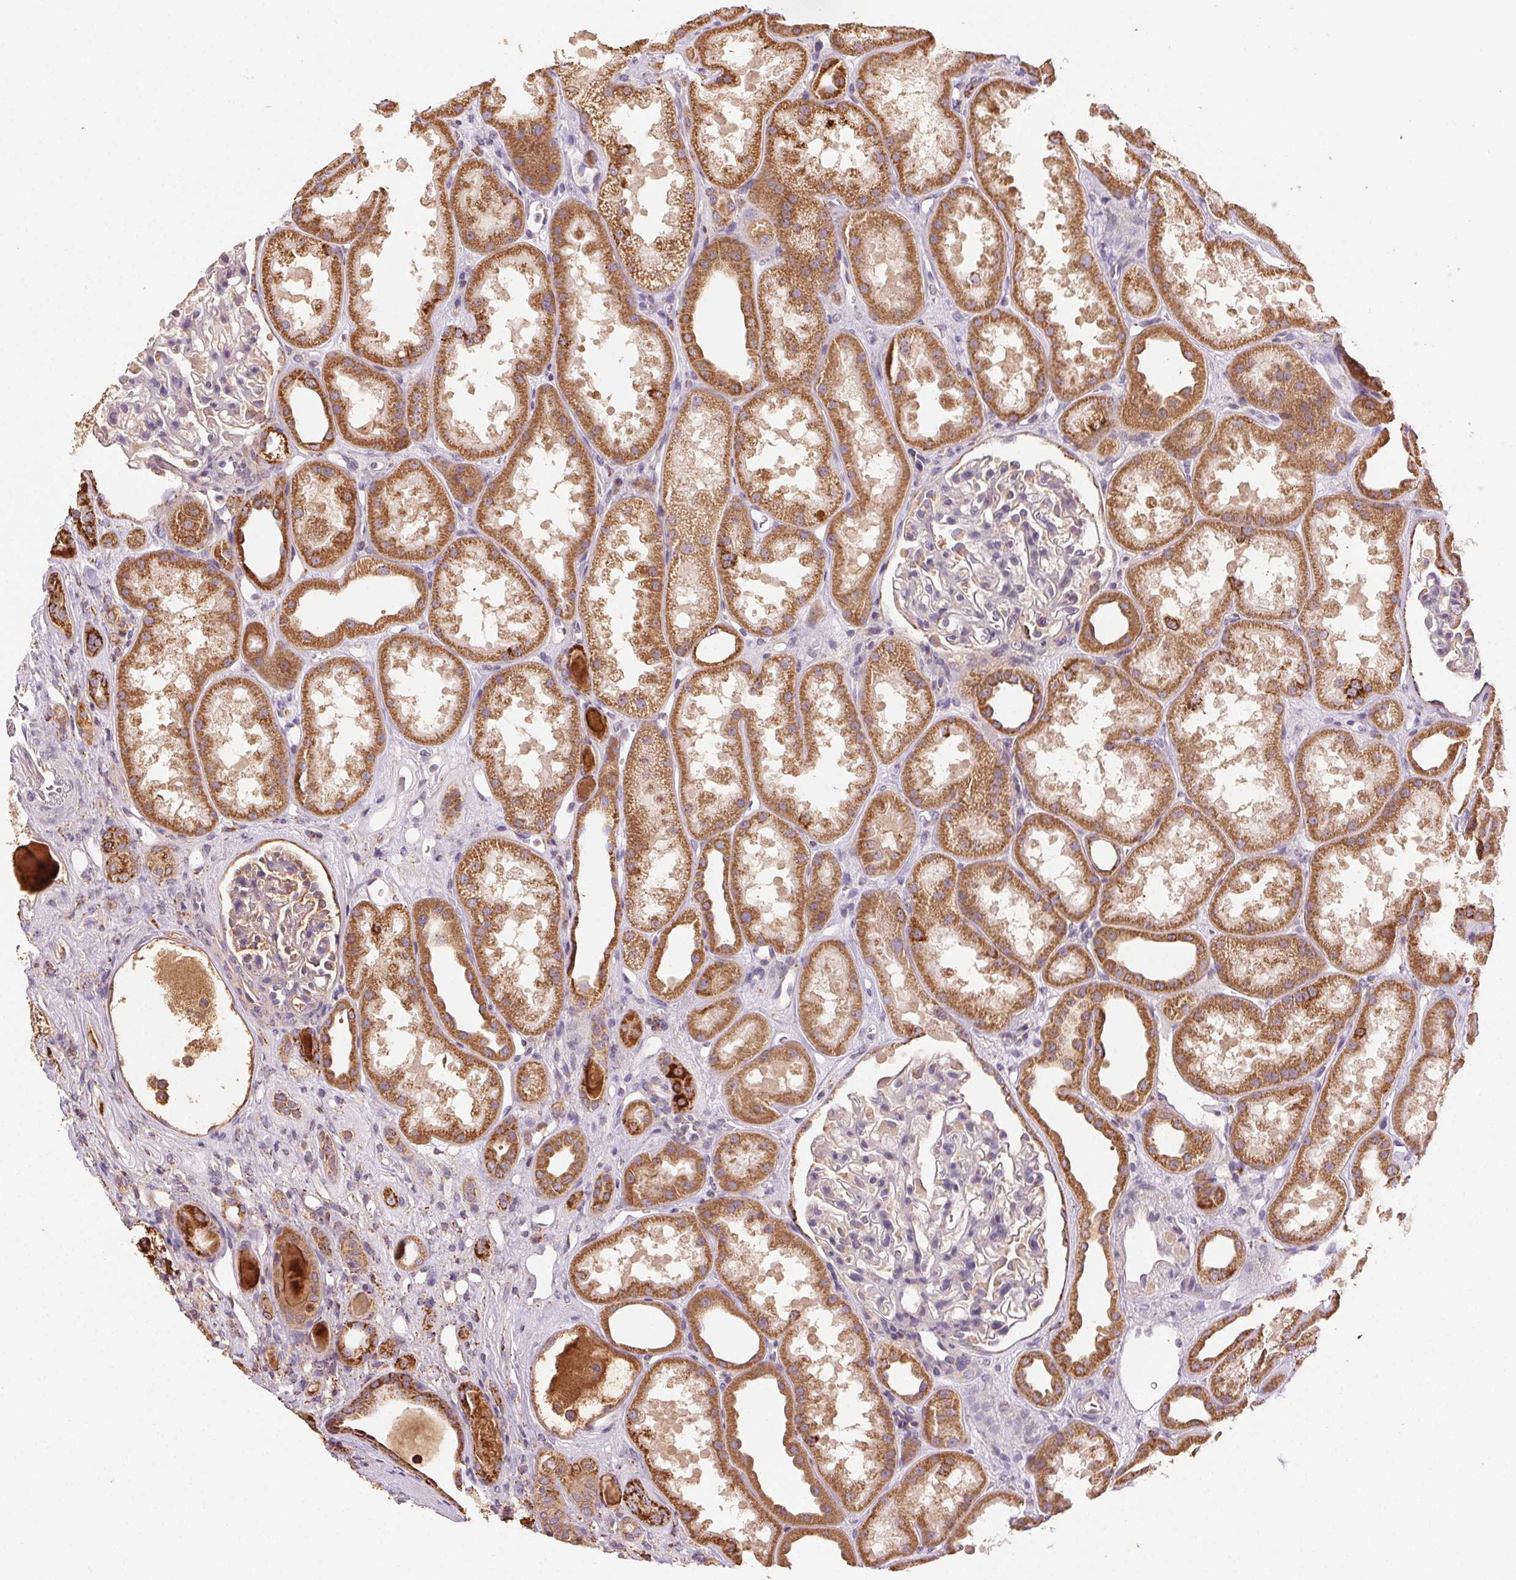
{"staining": {"intensity": "moderate", "quantity": "<25%", "location": "cytoplasmic/membranous"}, "tissue": "kidney", "cell_type": "Cells in glomeruli", "image_type": "normal", "snomed": [{"axis": "morphology", "description": "Normal tissue, NOS"}, {"axis": "topography", "description": "Kidney"}], "caption": "Protein expression analysis of unremarkable kidney shows moderate cytoplasmic/membranous expression in about <25% of cells in glomeruli.", "gene": "FNBP1L", "patient": {"sex": "male", "age": 61}}